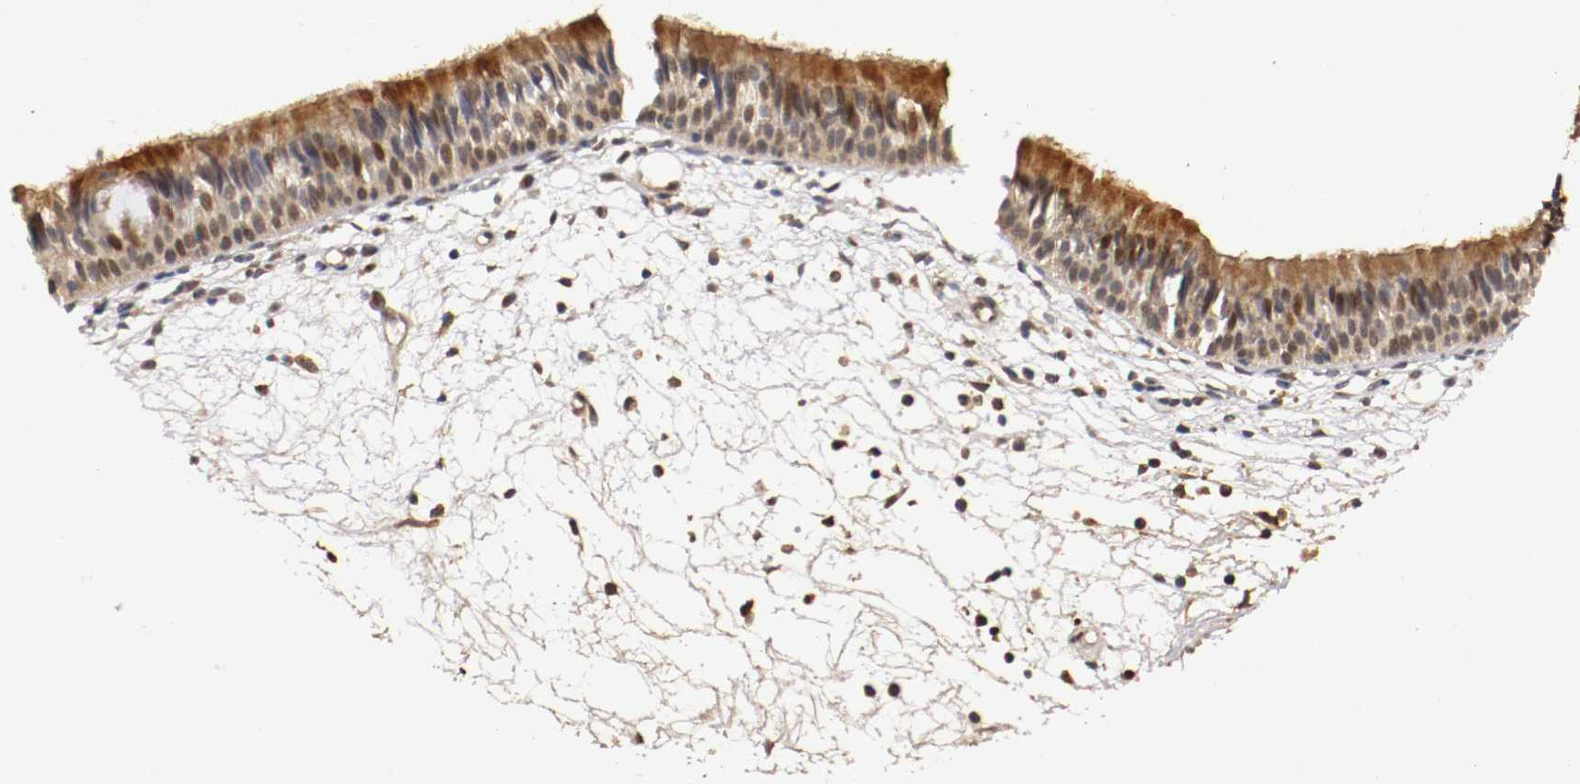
{"staining": {"intensity": "moderate", "quantity": "25%-75%", "location": "cytoplasmic/membranous,nuclear"}, "tissue": "nasopharynx", "cell_type": "Respiratory epithelial cells", "image_type": "normal", "snomed": [{"axis": "morphology", "description": "Normal tissue, NOS"}, {"axis": "topography", "description": "Nasopharynx"}], "caption": "A brown stain labels moderate cytoplasmic/membranous,nuclear staining of a protein in respiratory epithelial cells of normal human nasopharynx. The staining is performed using DAB brown chromogen to label protein expression. The nuclei are counter-stained blue using hematoxylin.", "gene": "TNFRSF1B", "patient": {"sex": "female", "age": 54}}